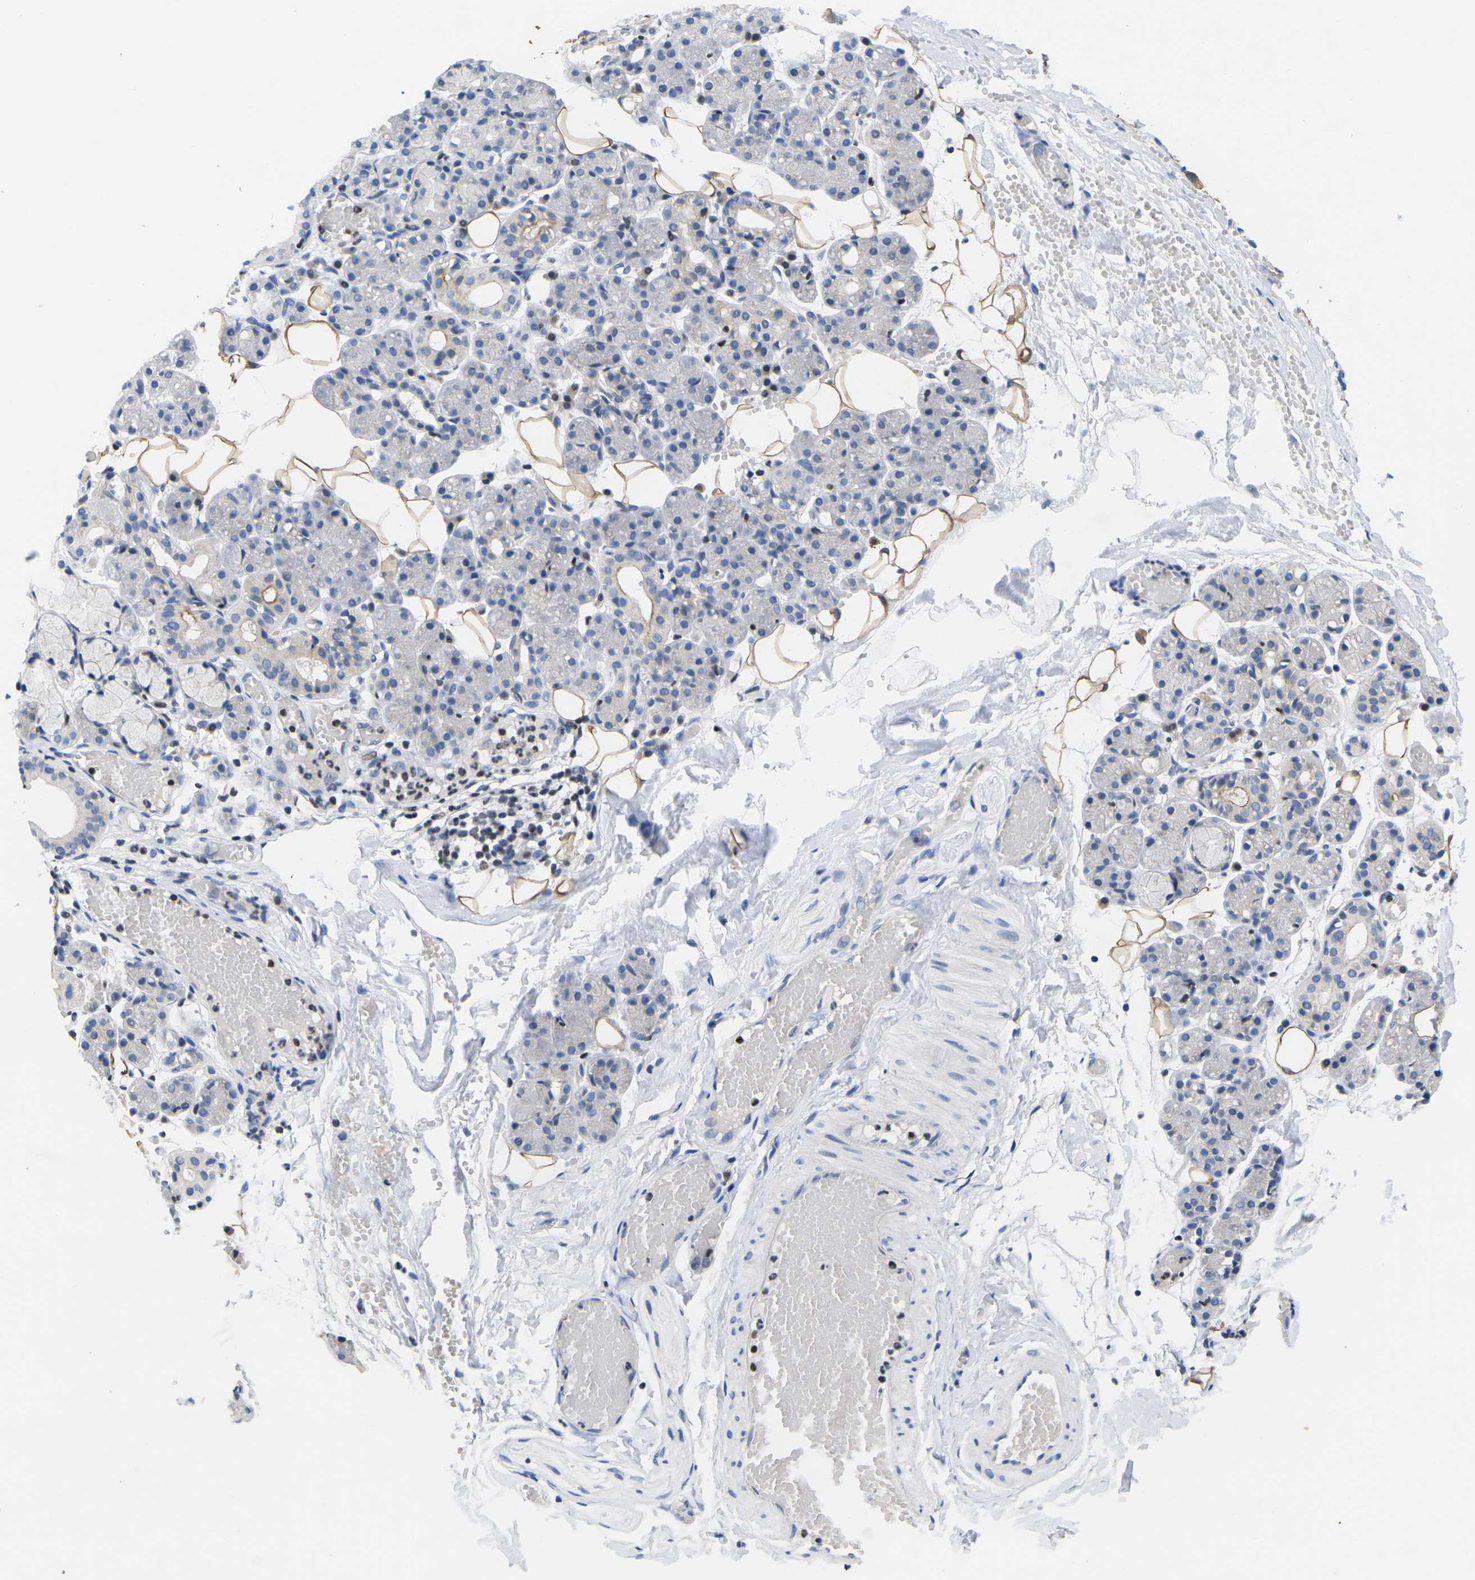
{"staining": {"intensity": "negative", "quantity": "none", "location": "none"}, "tissue": "salivary gland", "cell_type": "Glandular cells", "image_type": "normal", "snomed": [{"axis": "morphology", "description": "Normal tissue, NOS"}, {"axis": "topography", "description": "Salivary gland"}], "caption": "Histopathology image shows no protein staining in glandular cells of normal salivary gland. (IHC, brightfield microscopy, high magnification).", "gene": "IKZF1", "patient": {"sex": "male", "age": 63}}